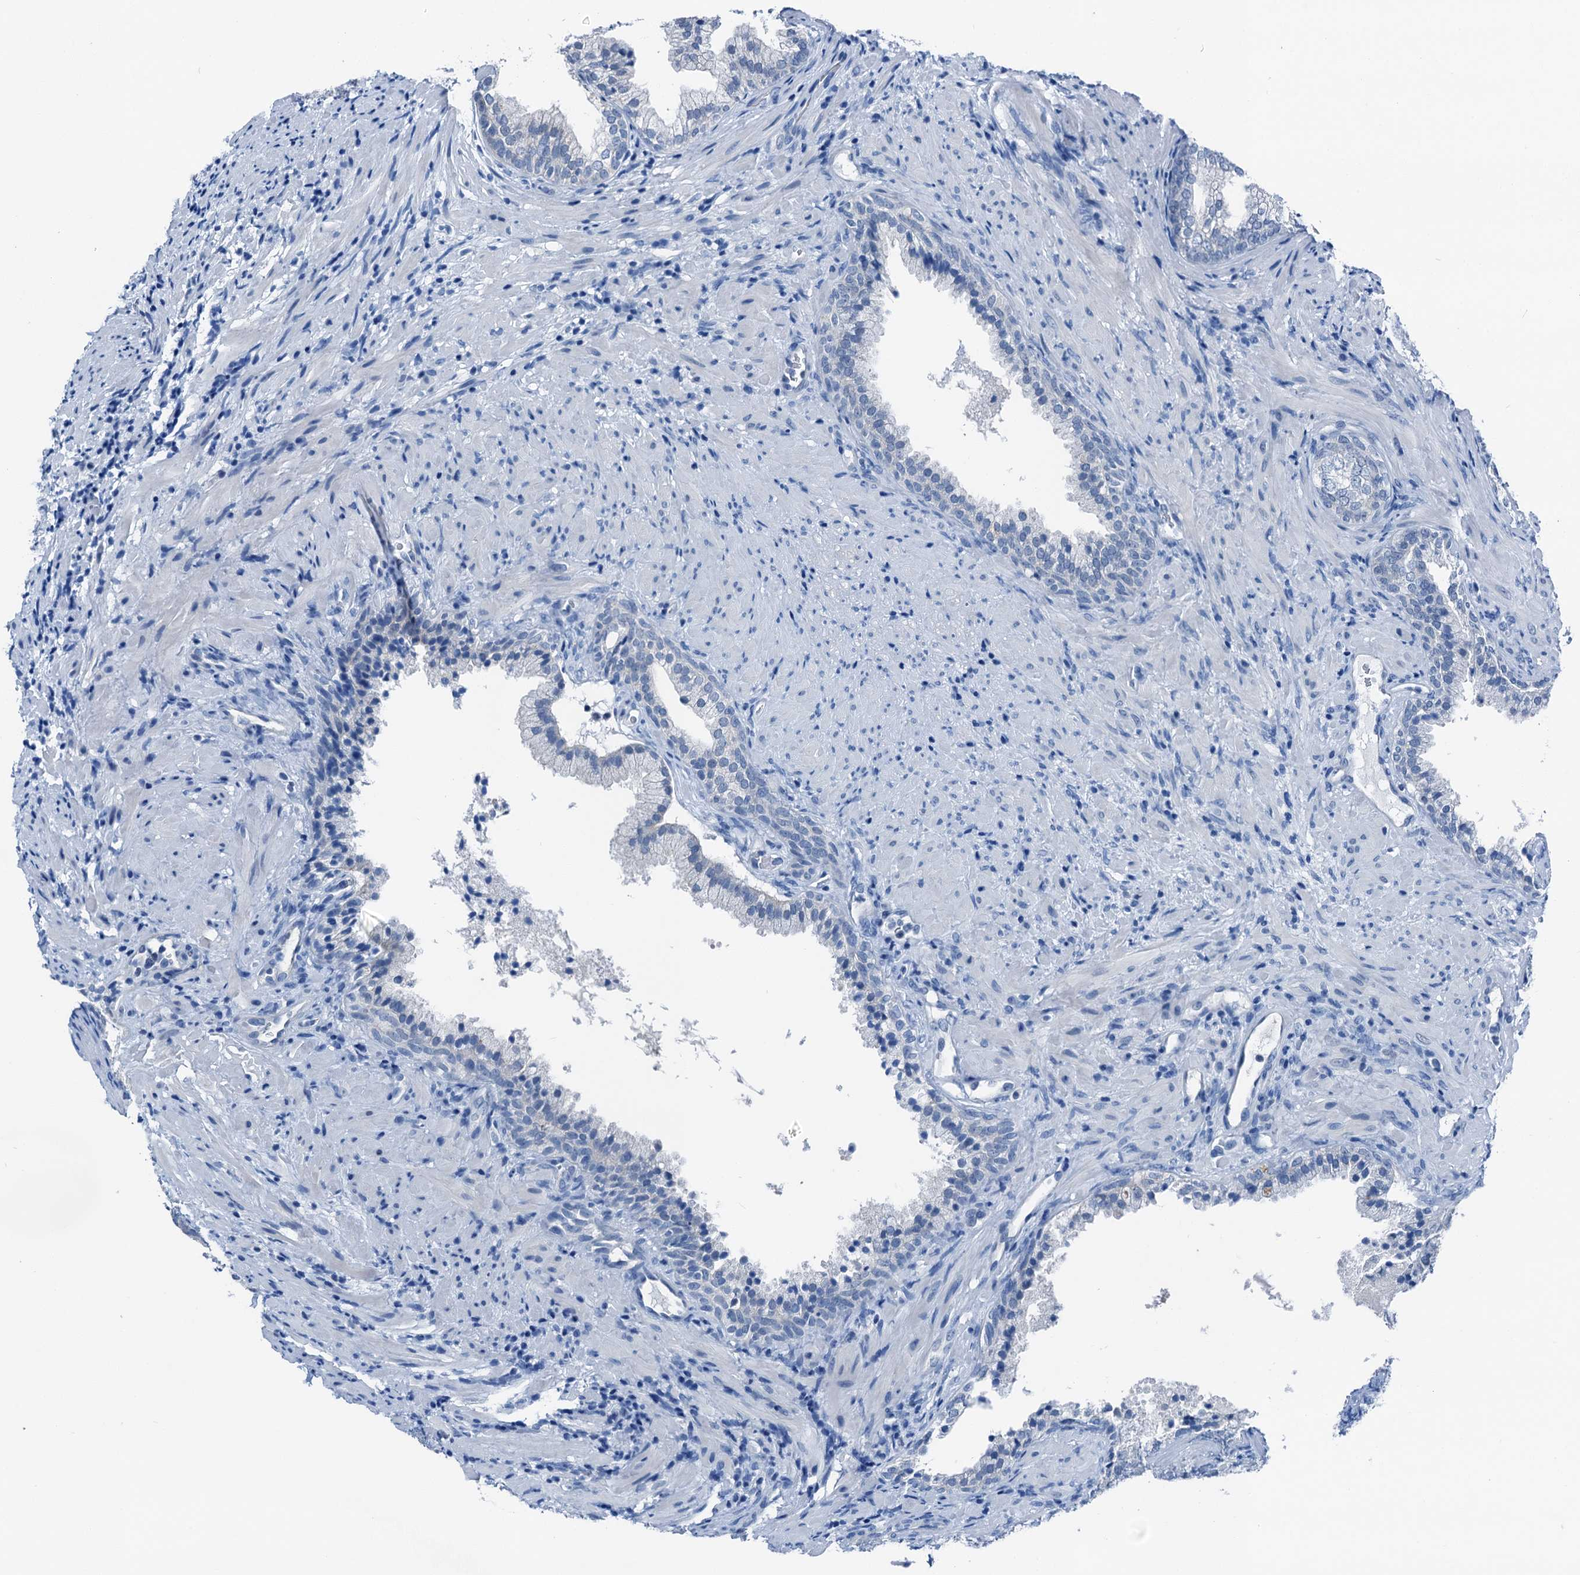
{"staining": {"intensity": "negative", "quantity": "none", "location": "none"}, "tissue": "prostate", "cell_type": "Glandular cells", "image_type": "normal", "snomed": [{"axis": "morphology", "description": "Normal tissue, NOS"}, {"axis": "topography", "description": "Prostate"}], "caption": "Photomicrograph shows no significant protein expression in glandular cells of benign prostate.", "gene": "CBLN3", "patient": {"sex": "male", "age": 76}}